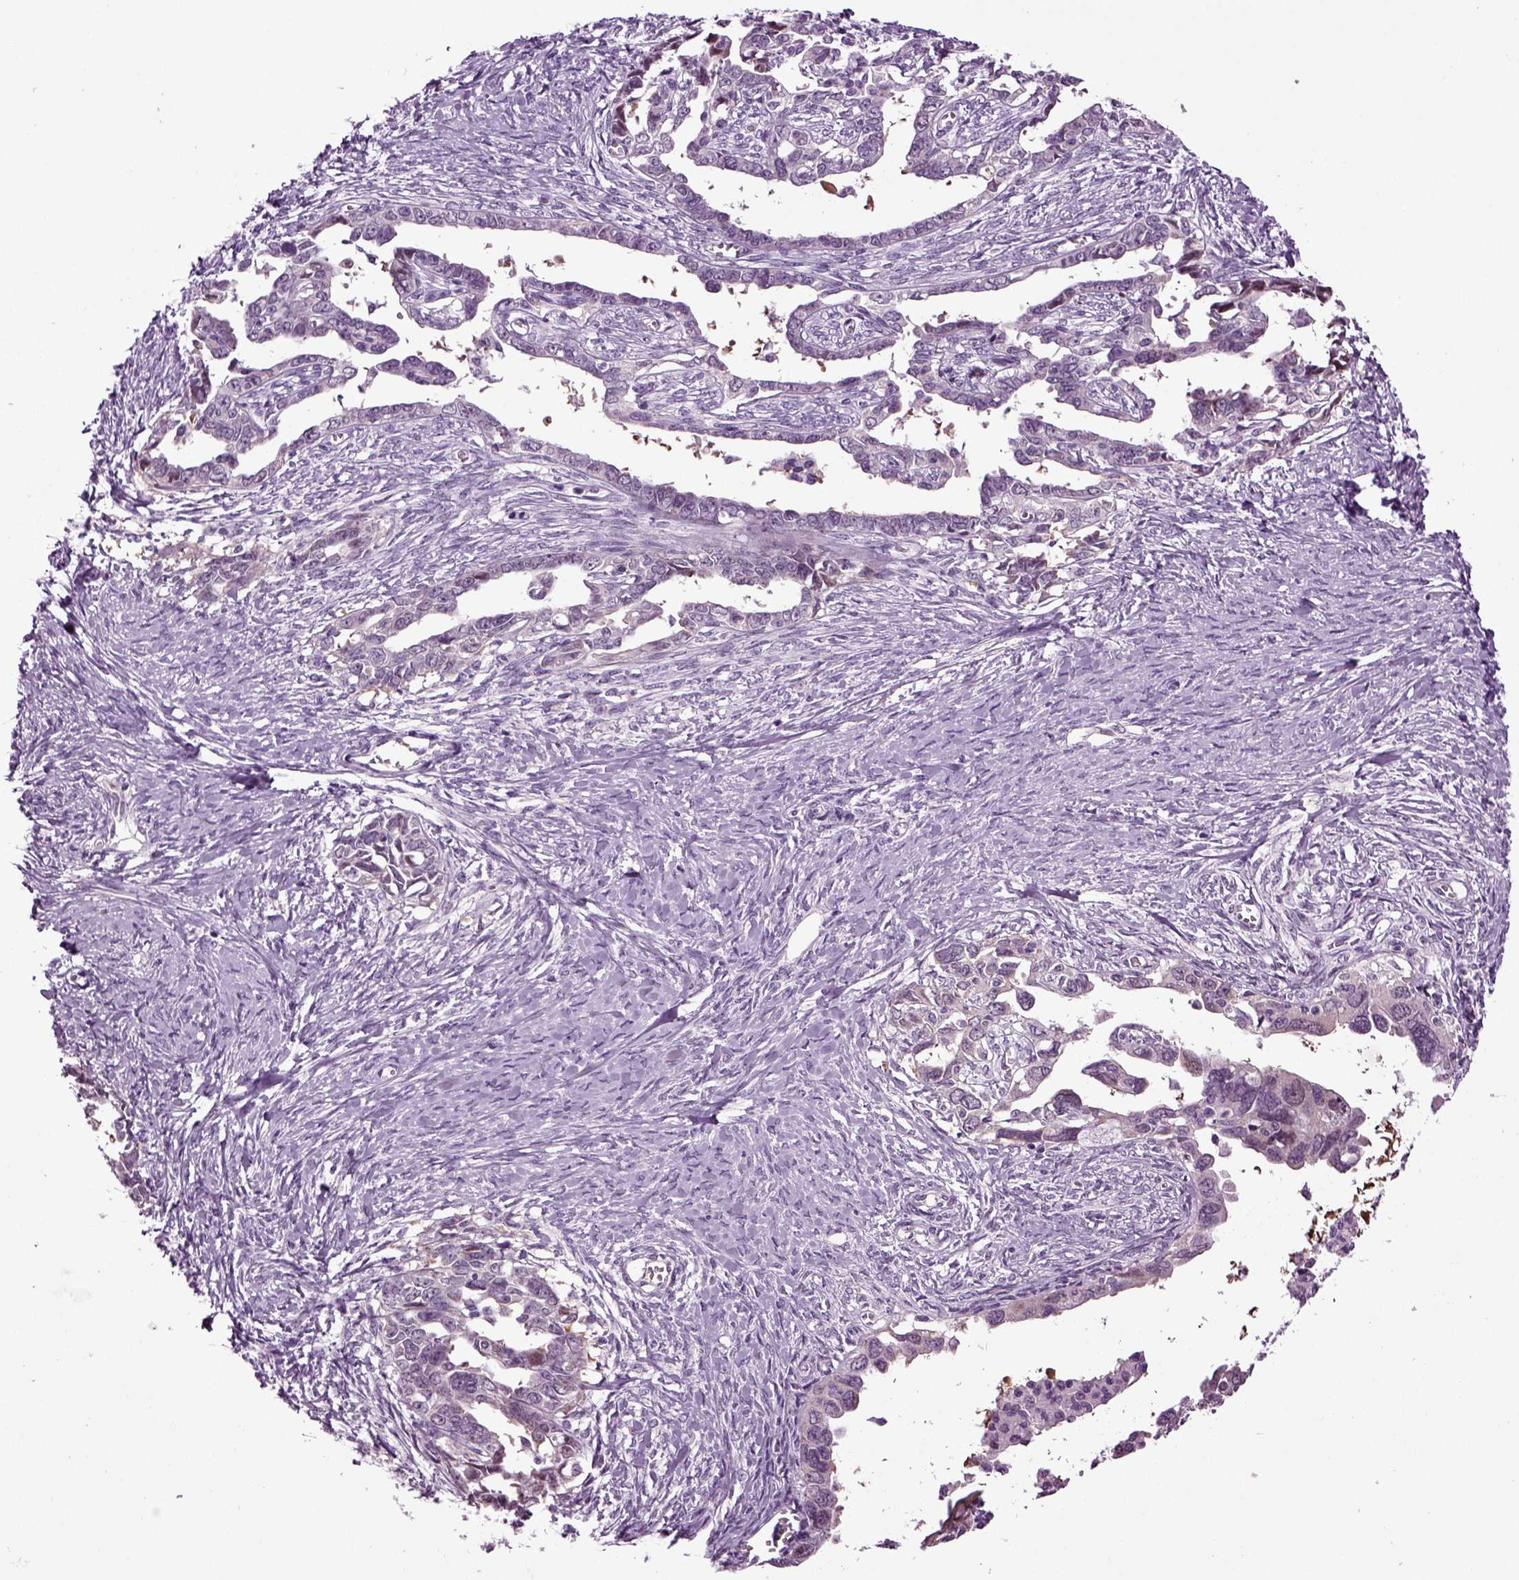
{"staining": {"intensity": "negative", "quantity": "none", "location": "none"}, "tissue": "ovarian cancer", "cell_type": "Tumor cells", "image_type": "cancer", "snomed": [{"axis": "morphology", "description": "Cystadenocarcinoma, serous, NOS"}, {"axis": "topography", "description": "Ovary"}], "caption": "Ovarian cancer (serous cystadenocarcinoma) was stained to show a protein in brown. There is no significant expression in tumor cells.", "gene": "PLCH2", "patient": {"sex": "female", "age": 69}}